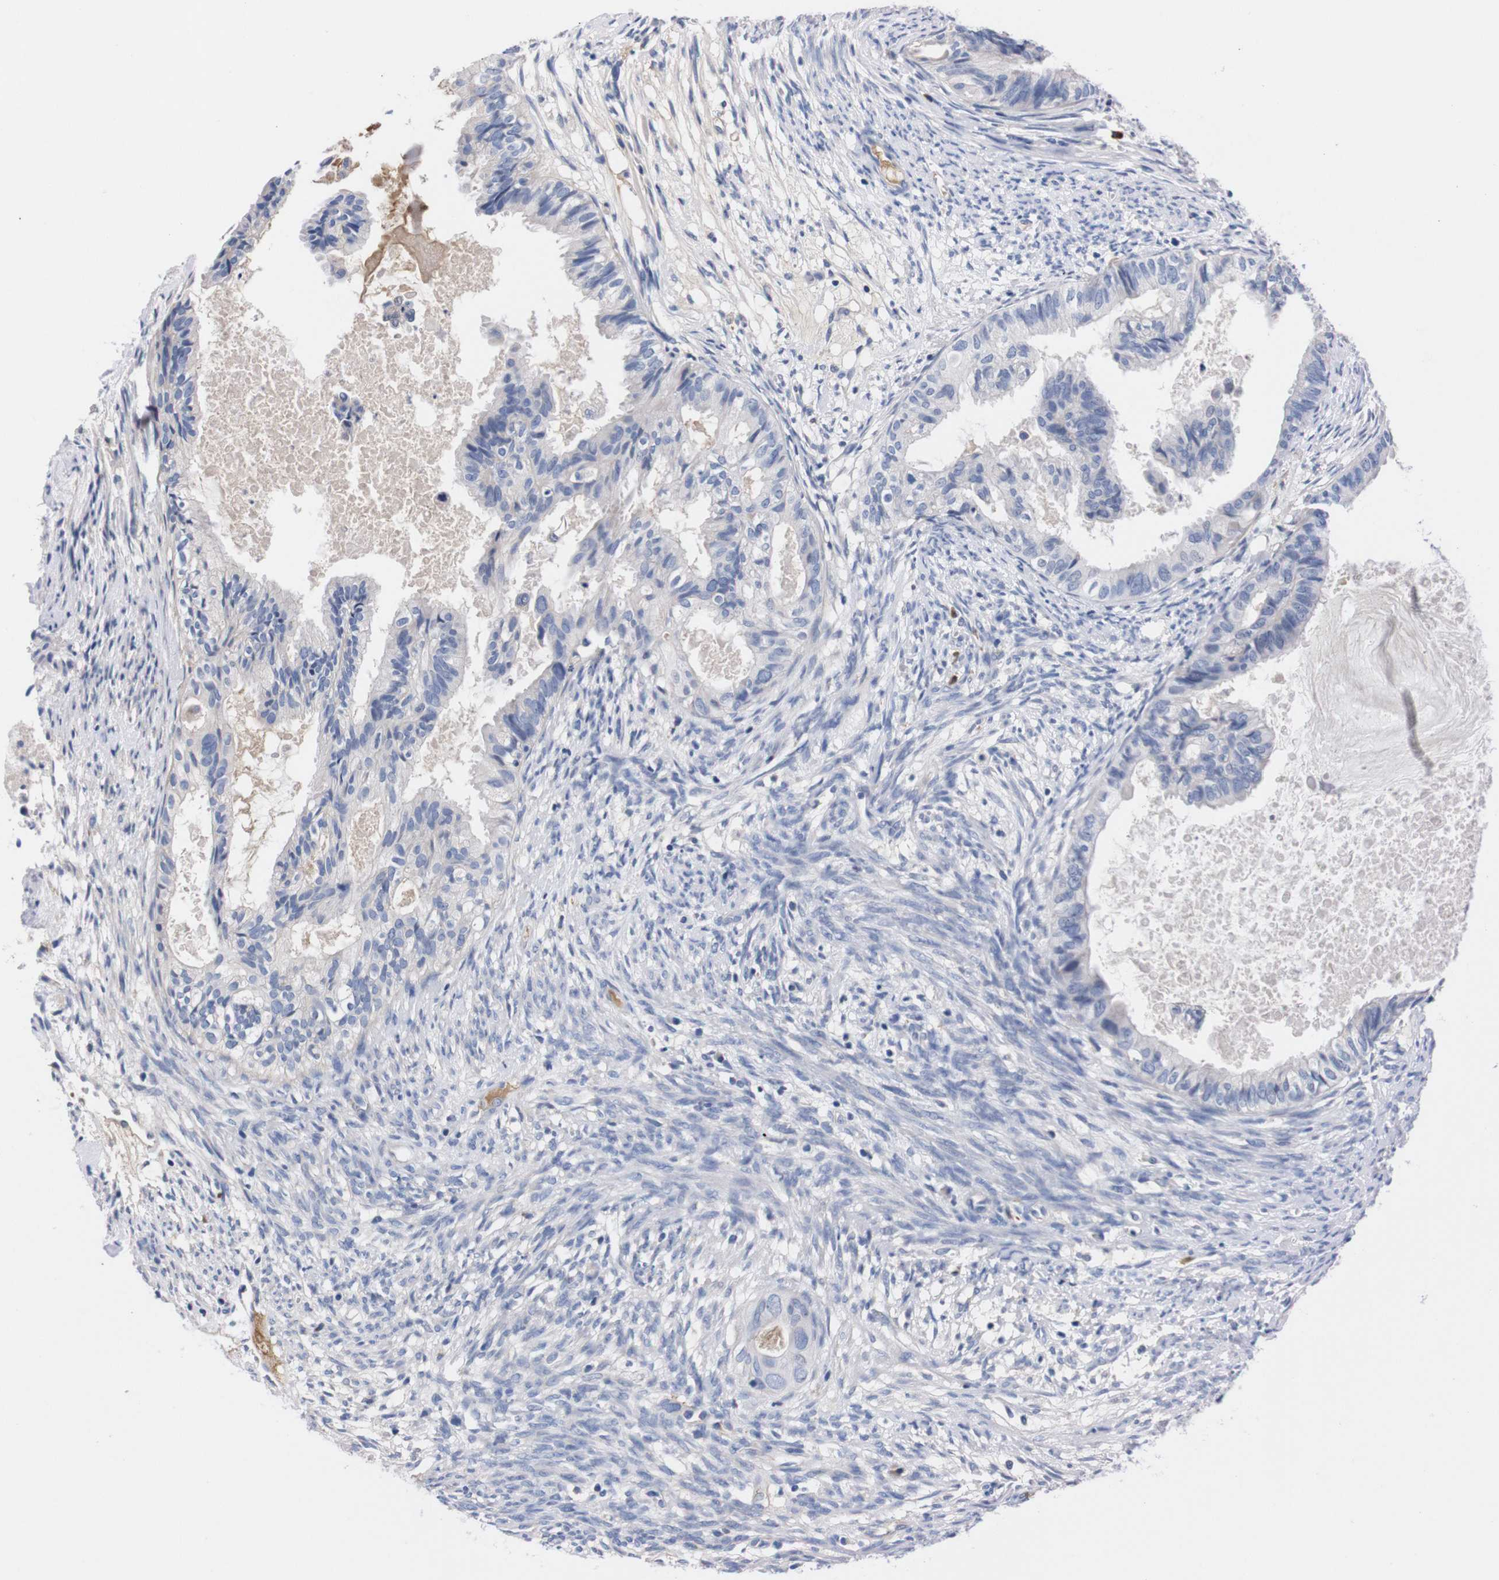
{"staining": {"intensity": "weak", "quantity": "<25%", "location": "cytoplasmic/membranous"}, "tissue": "cervical cancer", "cell_type": "Tumor cells", "image_type": "cancer", "snomed": [{"axis": "morphology", "description": "Normal tissue, NOS"}, {"axis": "morphology", "description": "Adenocarcinoma, NOS"}, {"axis": "topography", "description": "Cervix"}, {"axis": "topography", "description": "Endometrium"}], "caption": "High magnification brightfield microscopy of cervical cancer stained with DAB (brown) and counterstained with hematoxylin (blue): tumor cells show no significant positivity.", "gene": "FAM210A", "patient": {"sex": "female", "age": 86}}